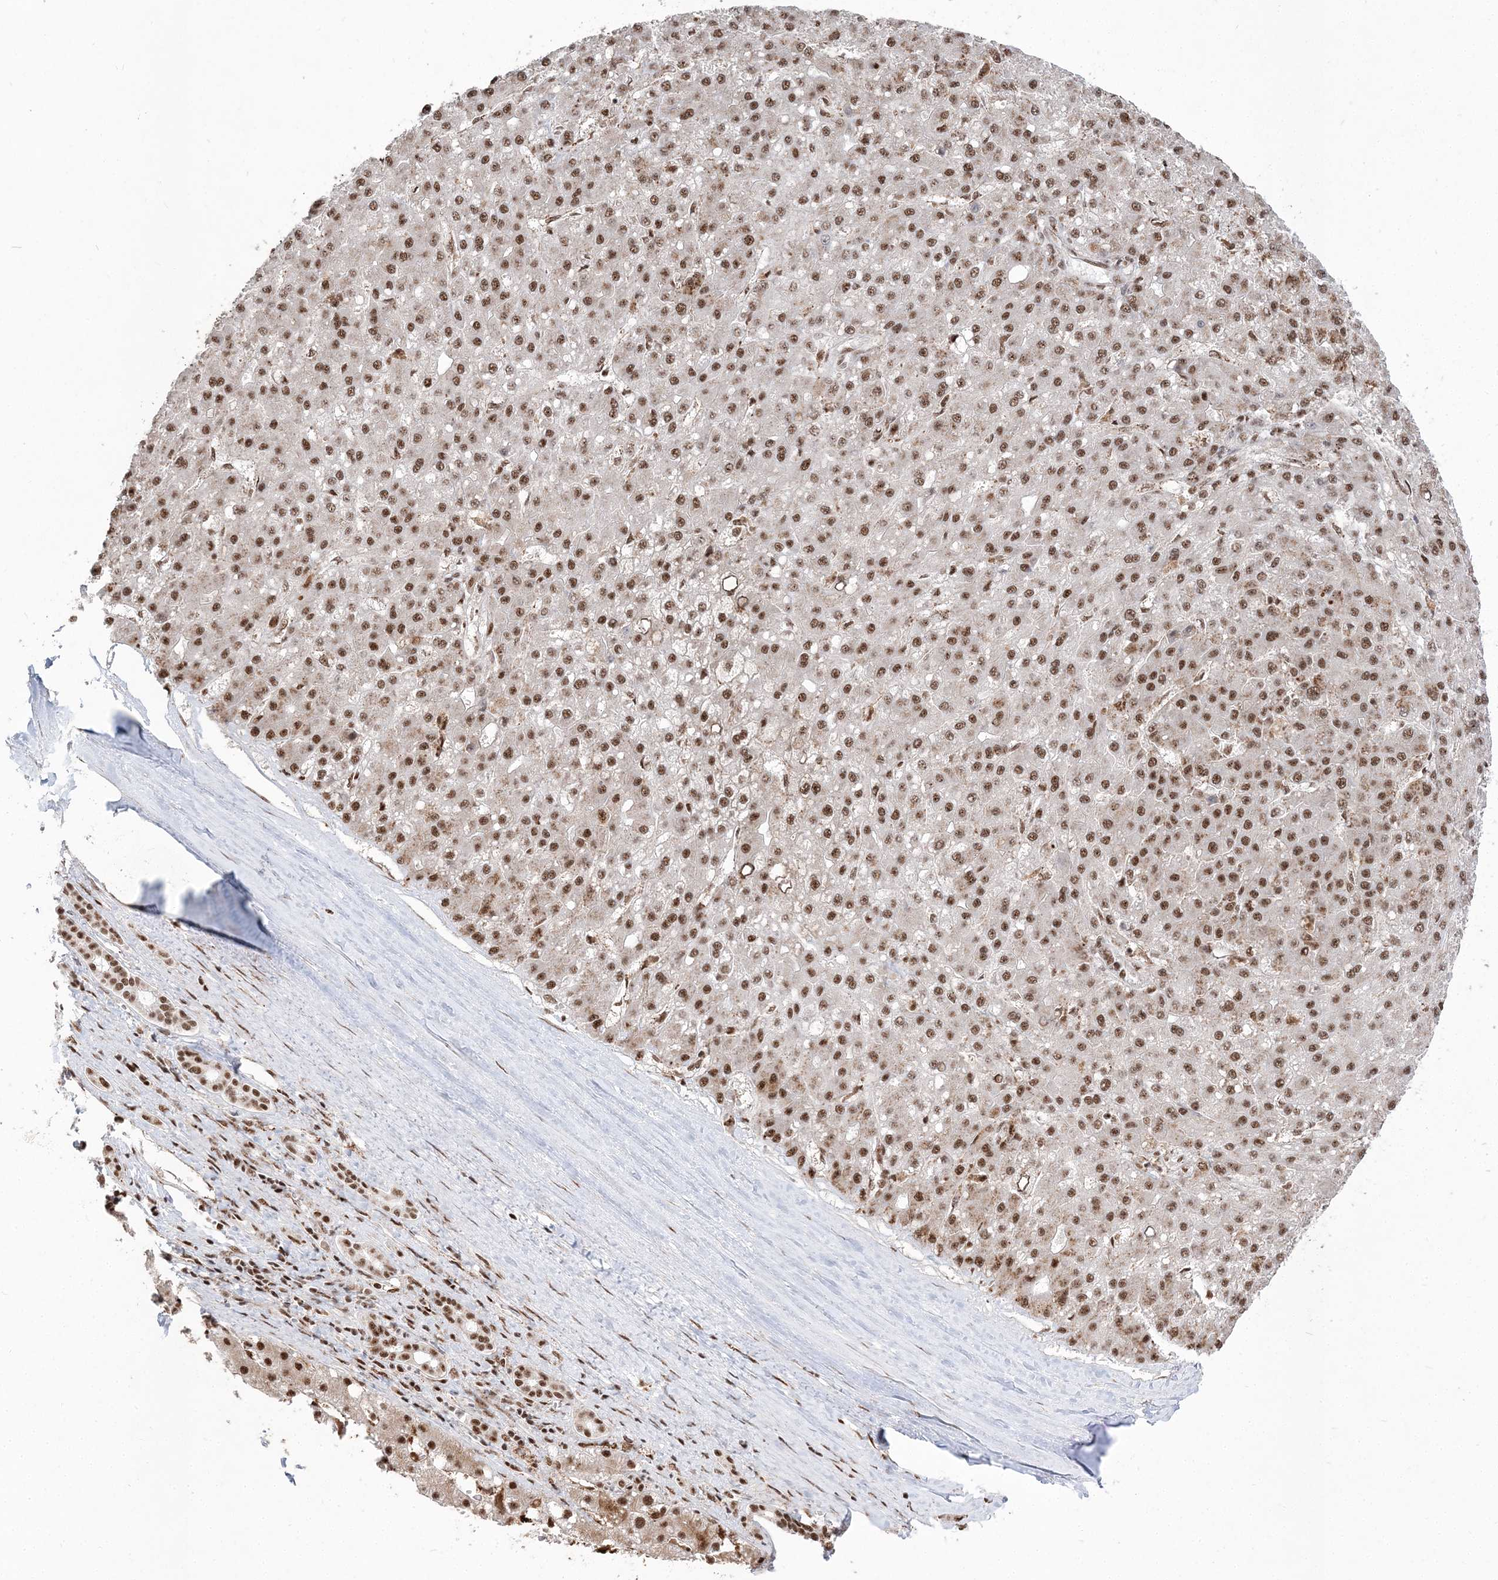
{"staining": {"intensity": "moderate", "quantity": ">75%", "location": "nuclear"}, "tissue": "liver cancer", "cell_type": "Tumor cells", "image_type": "cancer", "snomed": [{"axis": "morphology", "description": "Carcinoma, Hepatocellular, NOS"}, {"axis": "topography", "description": "Liver"}], "caption": "Moderate nuclear staining is appreciated in about >75% of tumor cells in liver cancer (hepatocellular carcinoma).", "gene": "RBM17", "patient": {"sex": "male", "age": 67}}